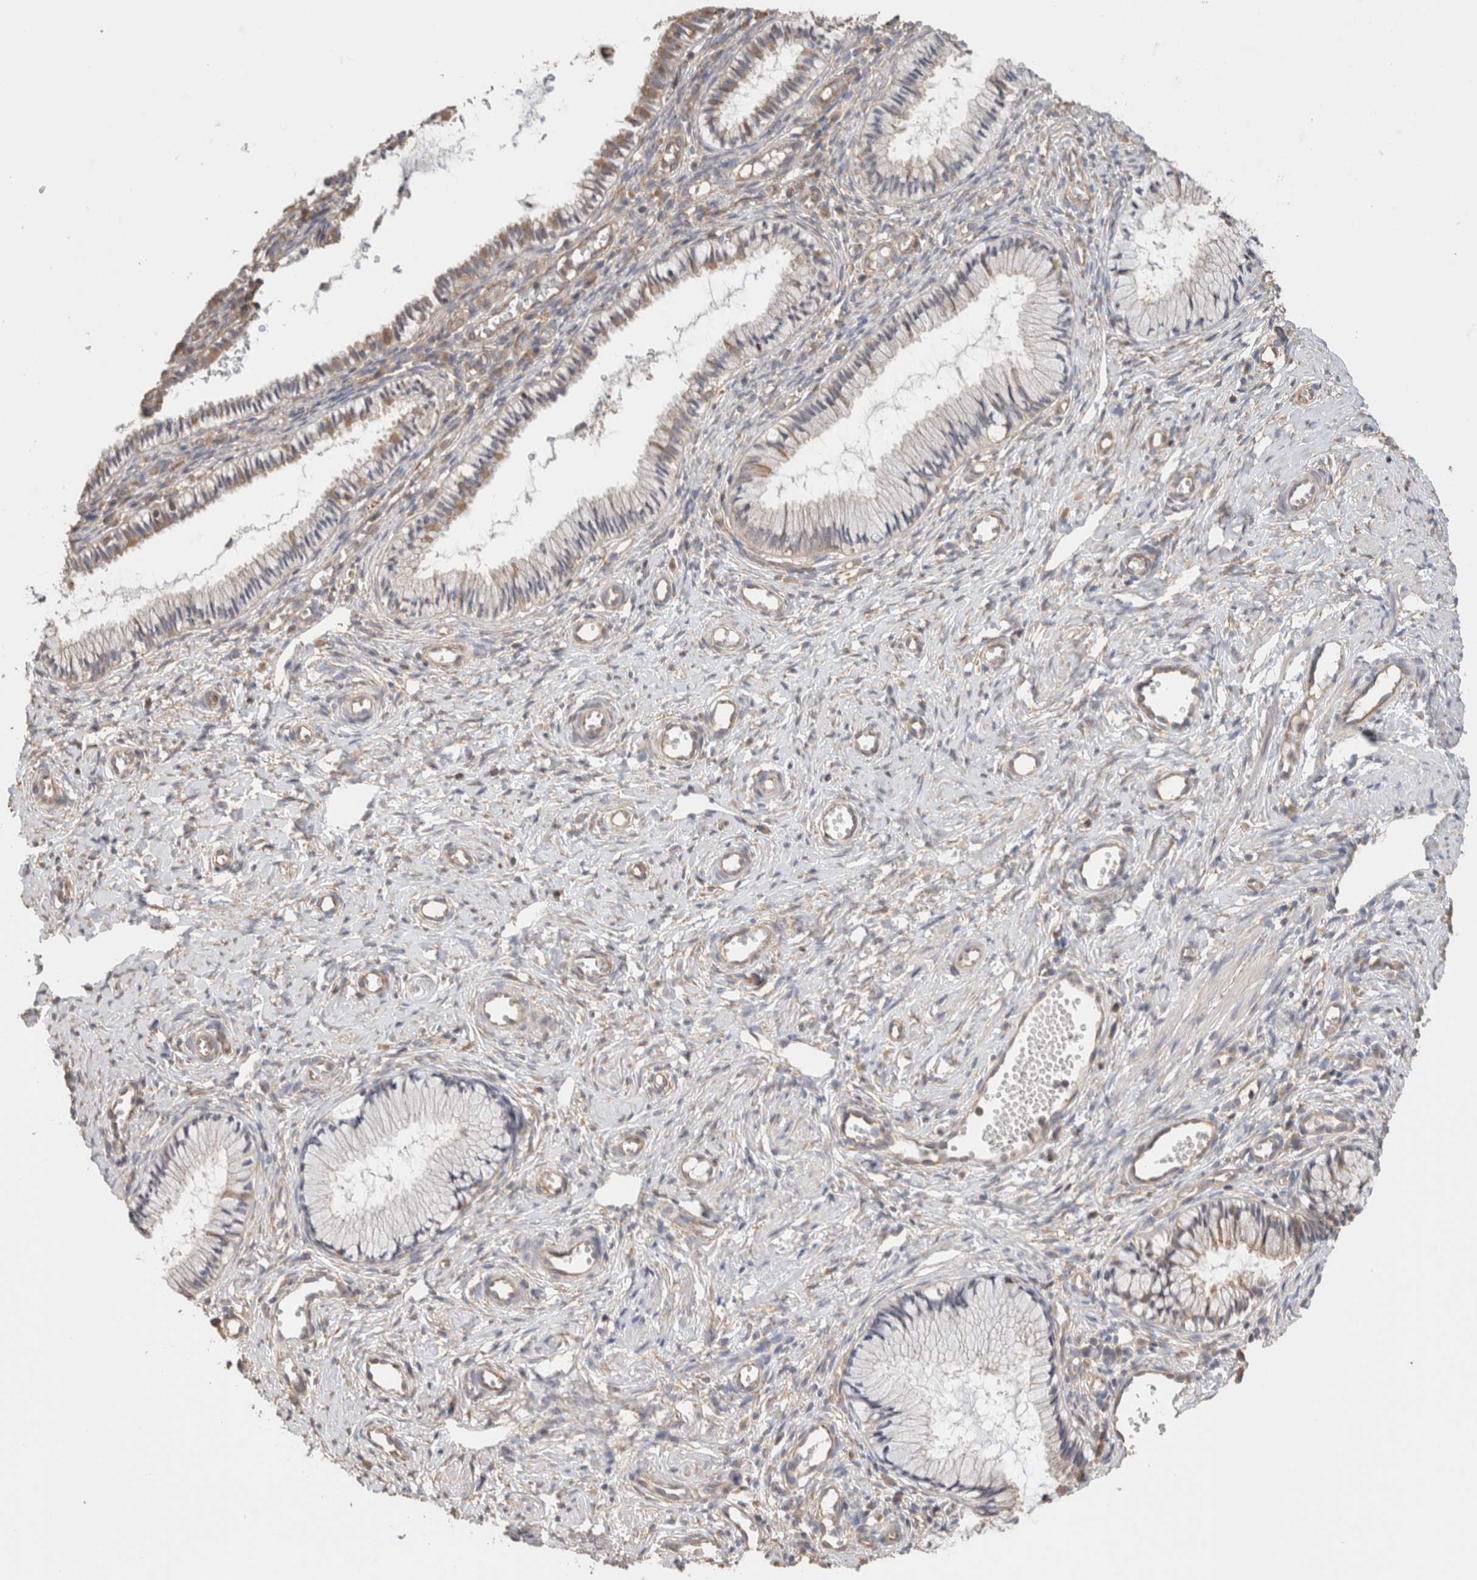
{"staining": {"intensity": "moderate", "quantity": "<25%", "location": "cytoplasmic/membranous"}, "tissue": "cervix", "cell_type": "Glandular cells", "image_type": "normal", "snomed": [{"axis": "morphology", "description": "Normal tissue, NOS"}, {"axis": "topography", "description": "Cervix"}], "caption": "Immunohistochemical staining of unremarkable cervix reveals moderate cytoplasmic/membranous protein staining in approximately <25% of glandular cells. The protein of interest is shown in brown color, while the nuclei are stained blue.", "gene": "CFAP418", "patient": {"sex": "female", "age": 27}}